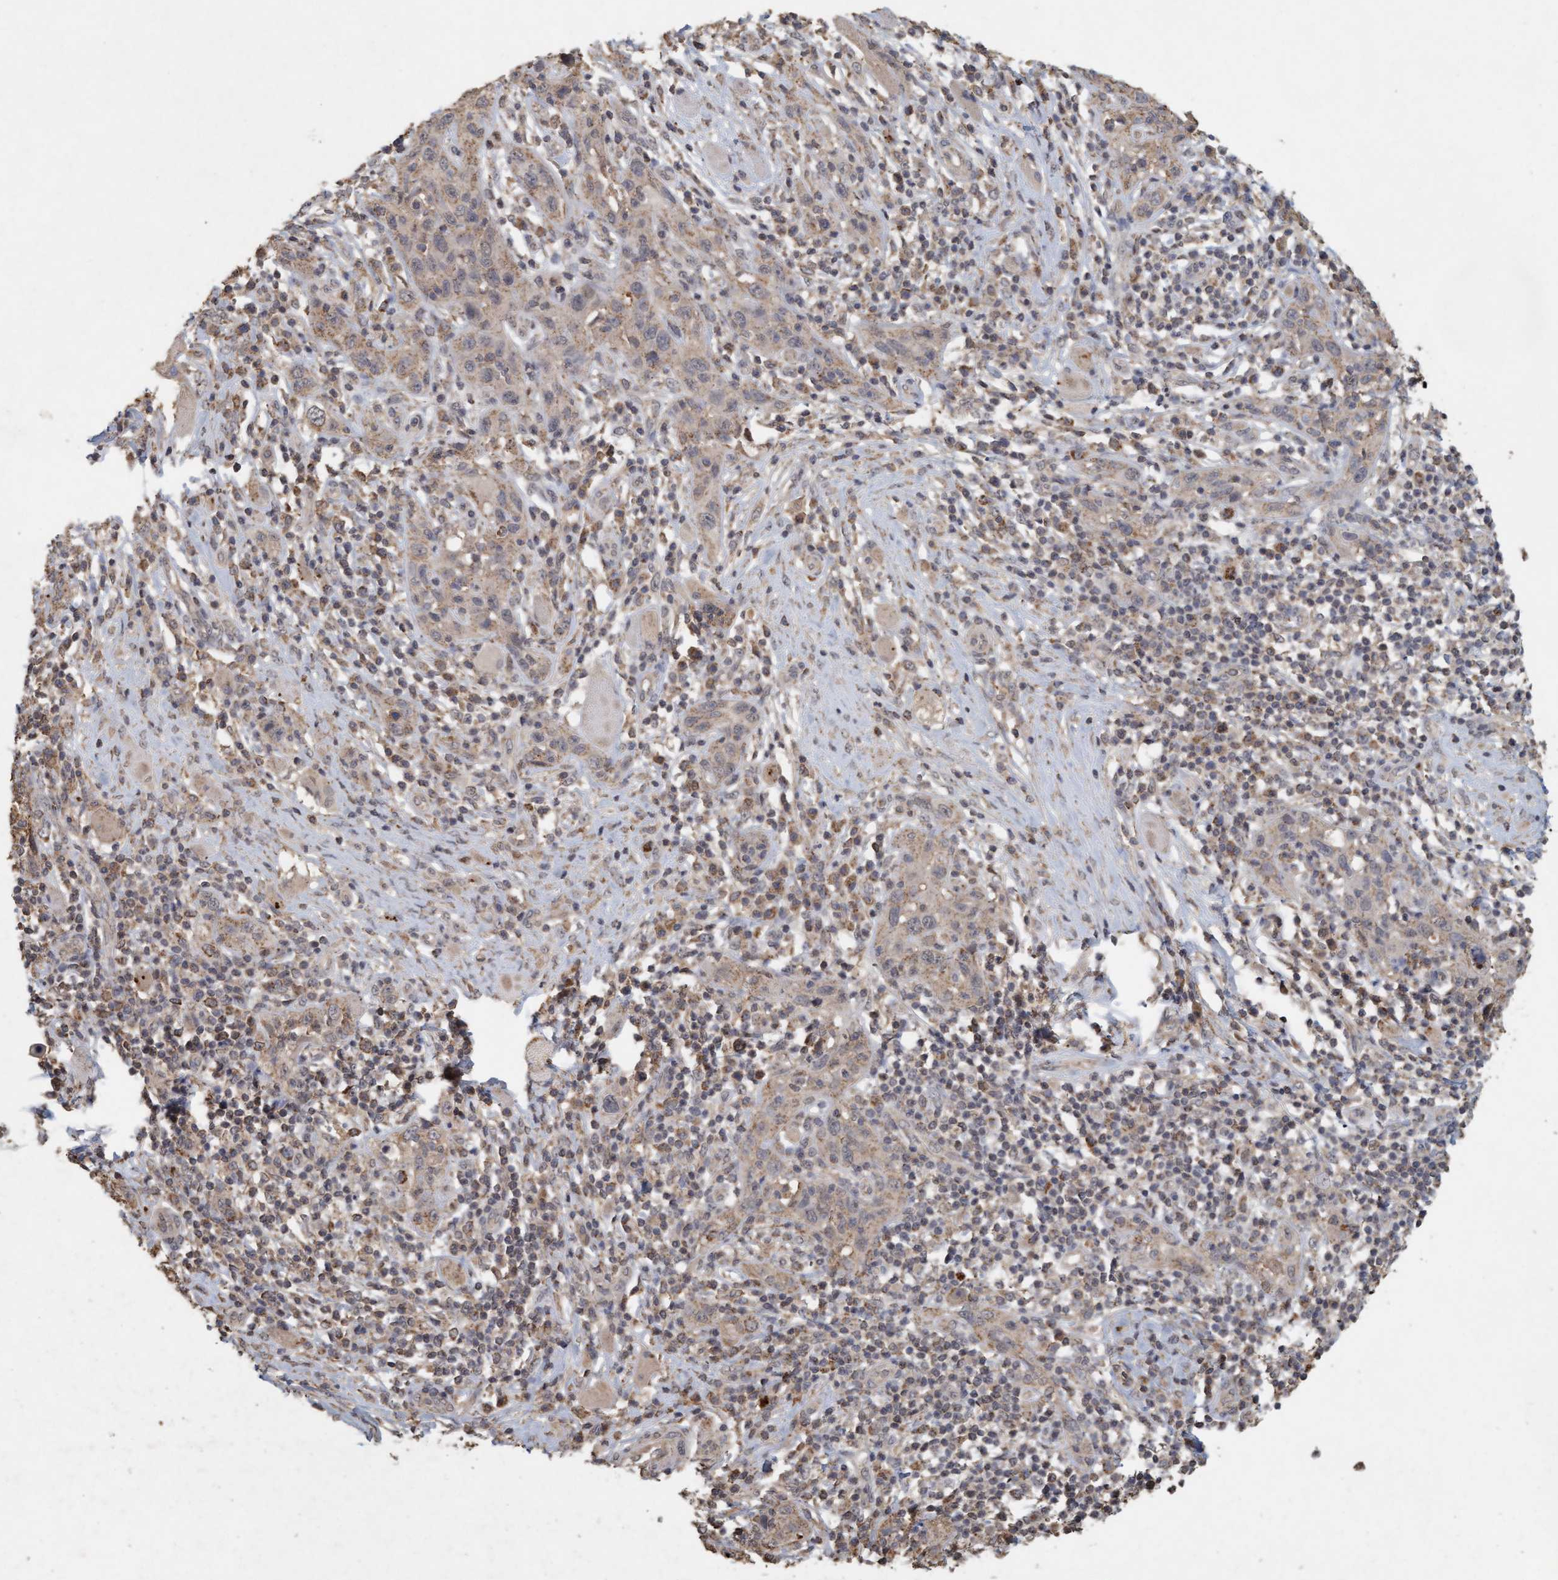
{"staining": {"intensity": "weak", "quantity": ">75%", "location": "cytoplasmic/membranous"}, "tissue": "skin cancer", "cell_type": "Tumor cells", "image_type": "cancer", "snomed": [{"axis": "morphology", "description": "Squamous cell carcinoma, NOS"}, {"axis": "topography", "description": "Skin"}], "caption": "Protein expression analysis of squamous cell carcinoma (skin) shows weak cytoplasmic/membranous expression in approximately >75% of tumor cells. The protein is shown in brown color, while the nuclei are stained blue.", "gene": "VSIG8", "patient": {"sex": "female", "age": 88}}